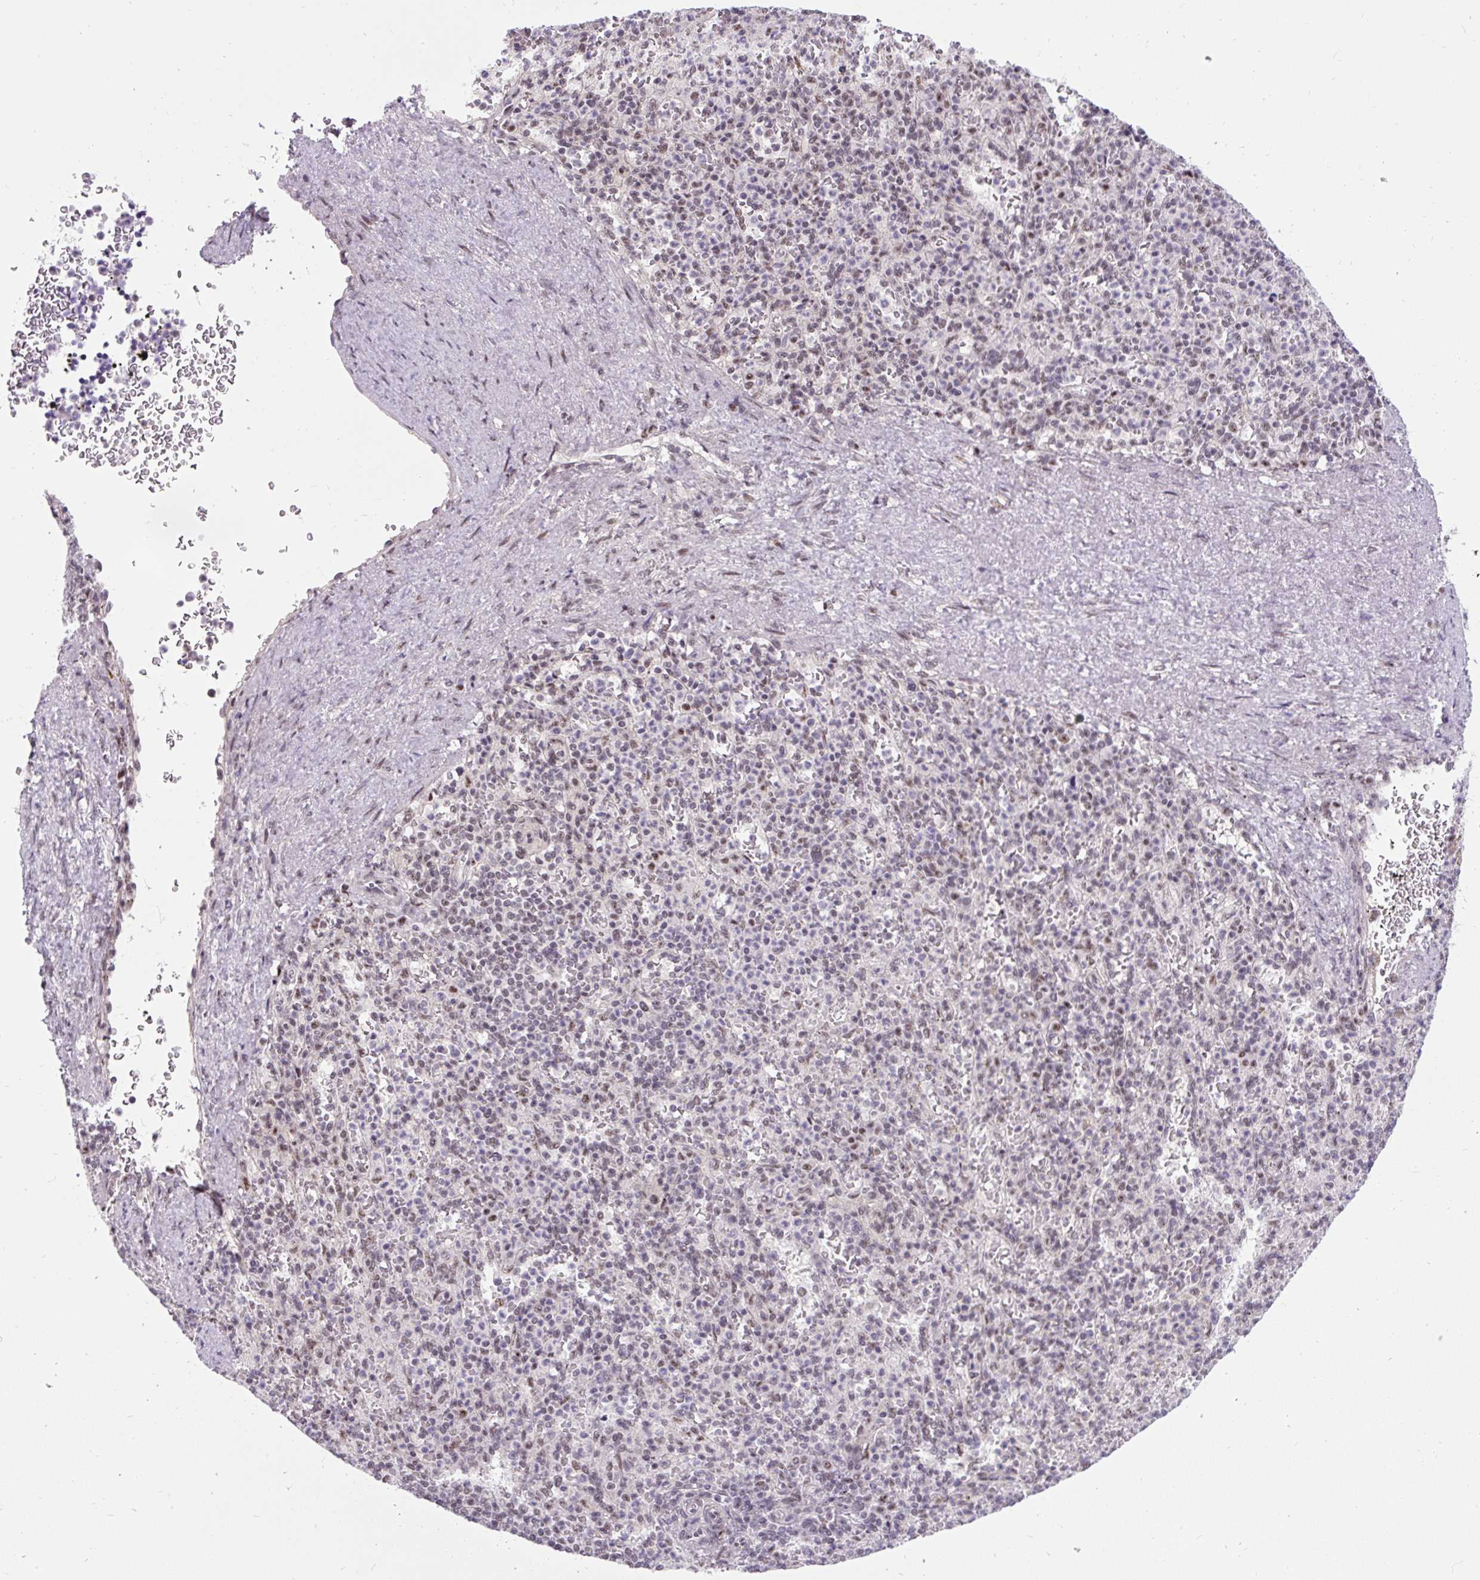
{"staining": {"intensity": "weak", "quantity": "25%-75%", "location": "nuclear"}, "tissue": "spleen", "cell_type": "Cells in red pulp", "image_type": "normal", "snomed": [{"axis": "morphology", "description": "Normal tissue, NOS"}, {"axis": "topography", "description": "Spleen"}], "caption": "Normal spleen reveals weak nuclear positivity in approximately 25%-75% of cells in red pulp (DAB (3,3'-diaminobenzidine) IHC with brightfield microscopy, high magnification)..", "gene": "SMC5", "patient": {"sex": "female", "age": 74}}